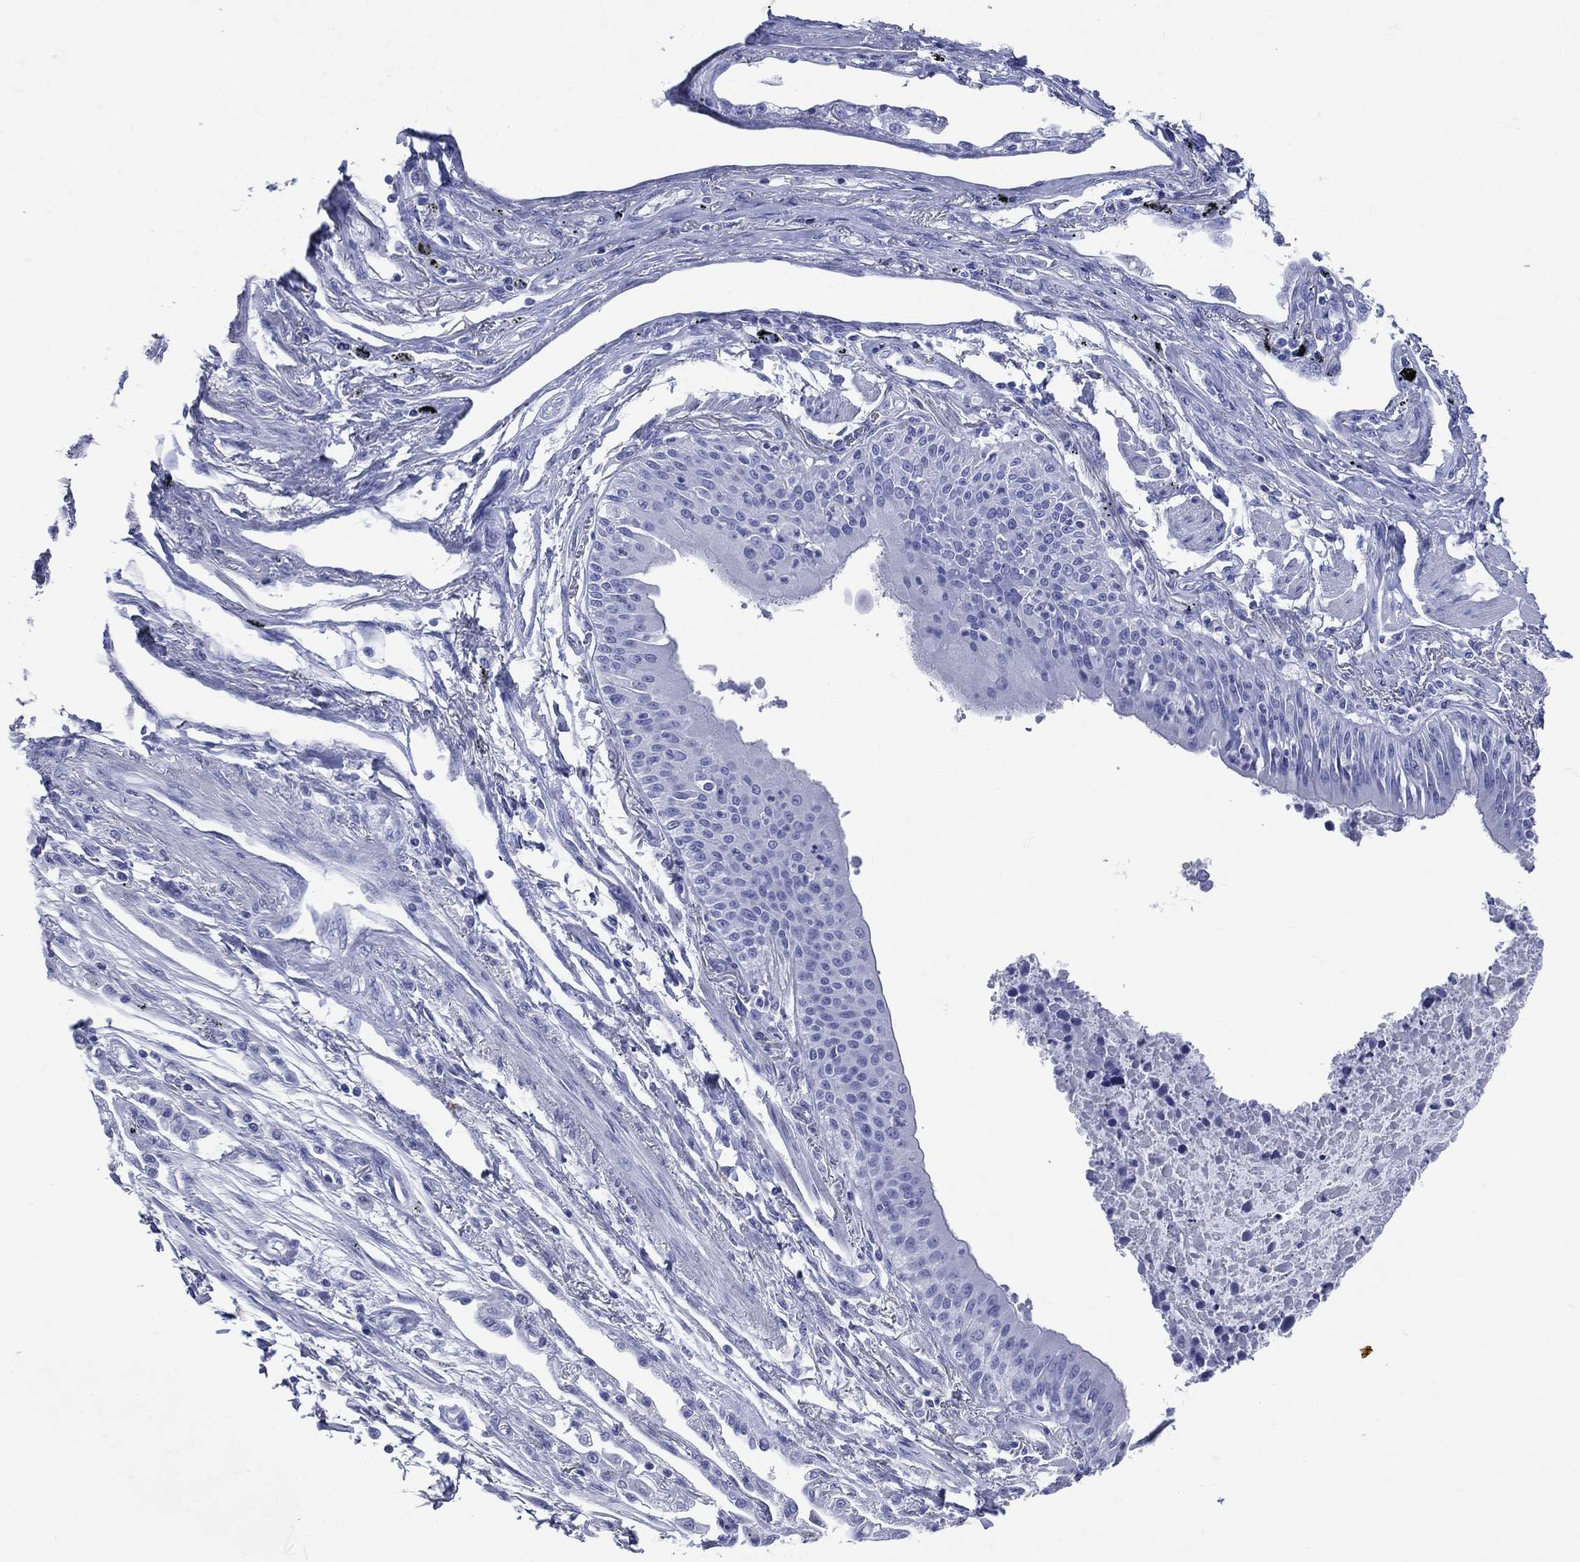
{"staining": {"intensity": "negative", "quantity": "none", "location": "none"}, "tissue": "lung cancer", "cell_type": "Tumor cells", "image_type": "cancer", "snomed": [{"axis": "morphology", "description": "Squamous cell carcinoma, NOS"}, {"axis": "topography", "description": "Lung"}], "caption": "DAB (3,3'-diaminobenzidine) immunohistochemical staining of human lung cancer exhibits no significant expression in tumor cells. (Brightfield microscopy of DAB (3,3'-diaminobenzidine) immunohistochemistry (IHC) at high magnification).", "gene": "SYP", "patient": {"sex": "male", "age": 73}}